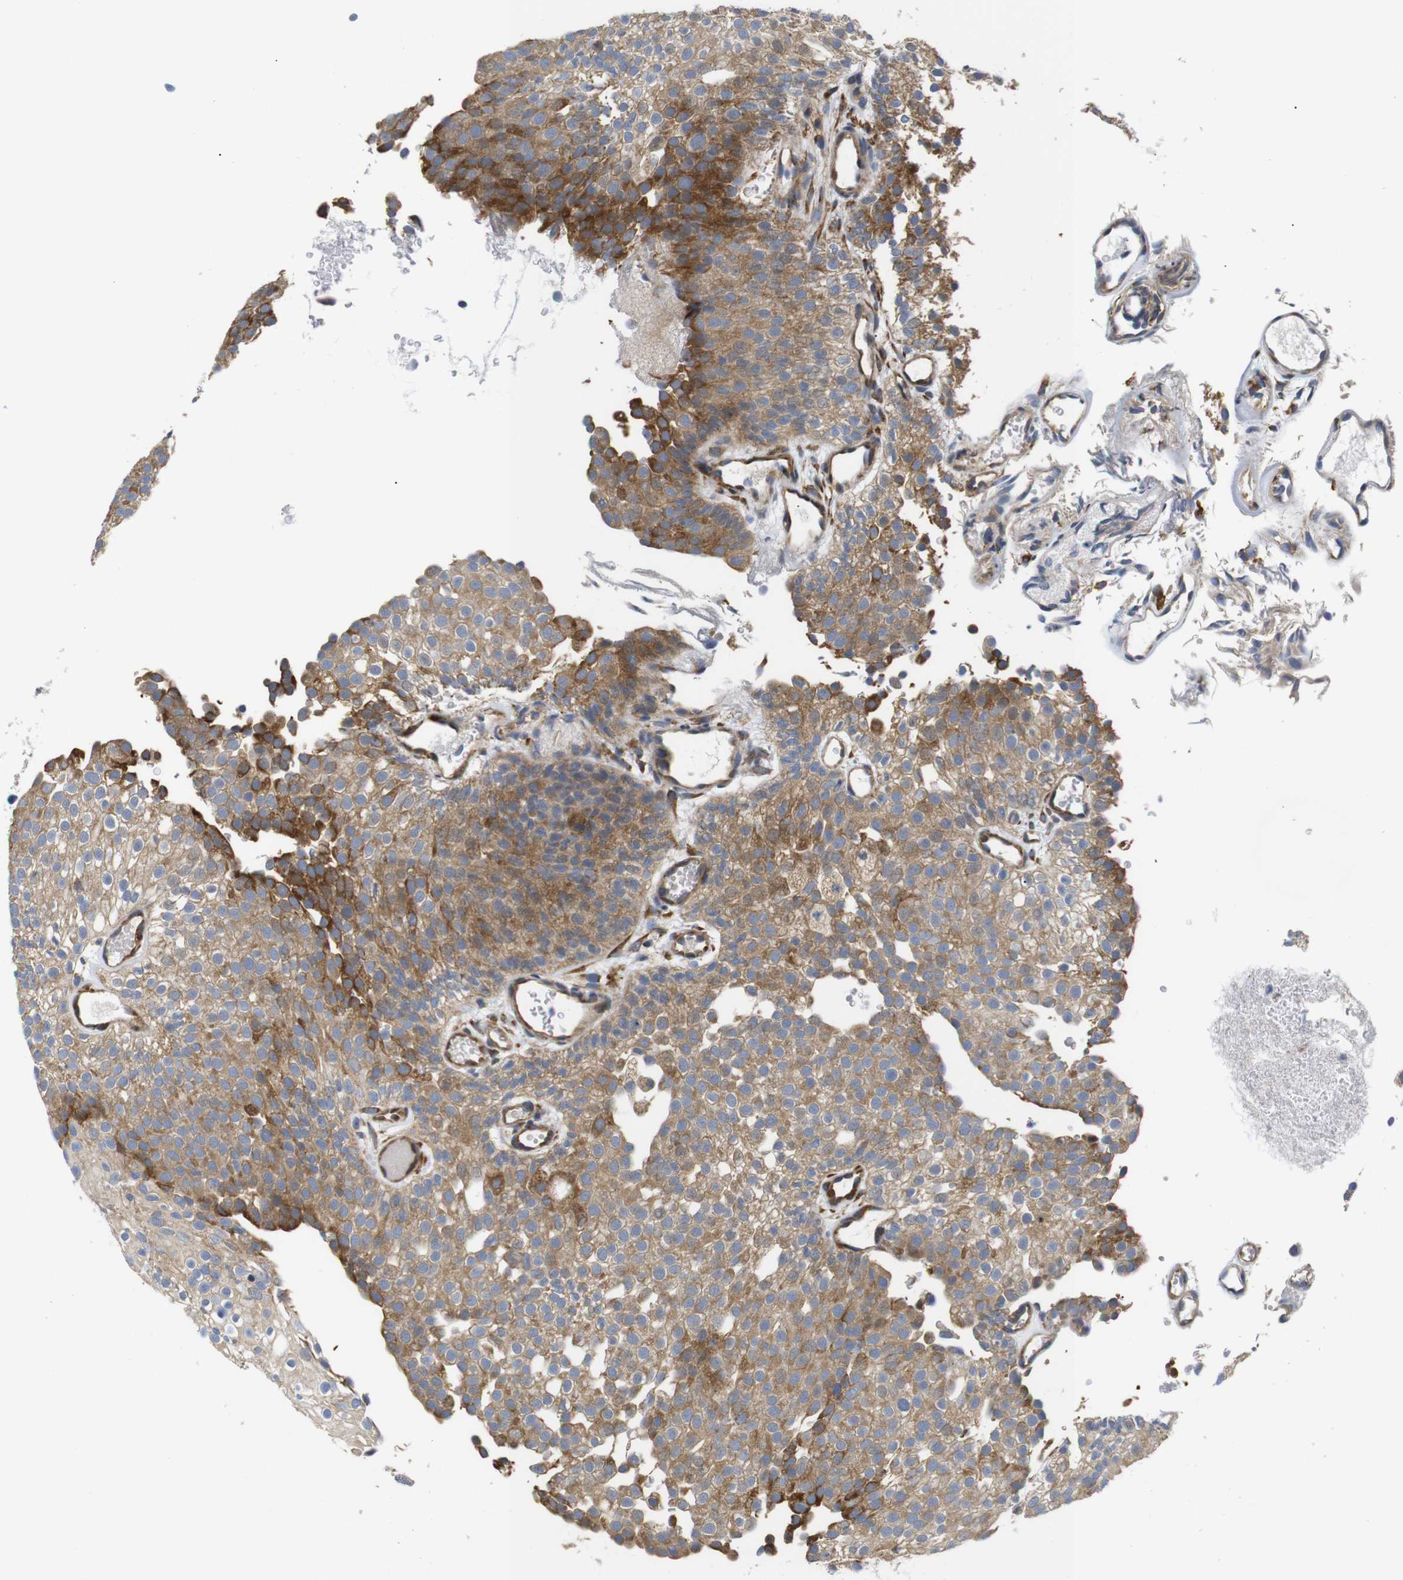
{"staining": {"intensity": "moderate", "quantity": ">75%", "location": "cytoplasmic/membranous"}, "tissue": "urothelial cancer", "cell_type": "Tumor cells", "image_type": "cancer", "snomed": [{"axis": "morphology", "description": "Urothelial carcinoma, Low grade"}, {"axis": "topography", "description": "Urinary bladder"}], "caption": "IHC (DAB) staining of human urothelial carcinoma (low-grade) exhibits moderate cytoplasmic/membranous protein positivity in approximately >75% of tumor cells.", "gene": "KANK4", "patient": {"sex": "male", "age": 78}}